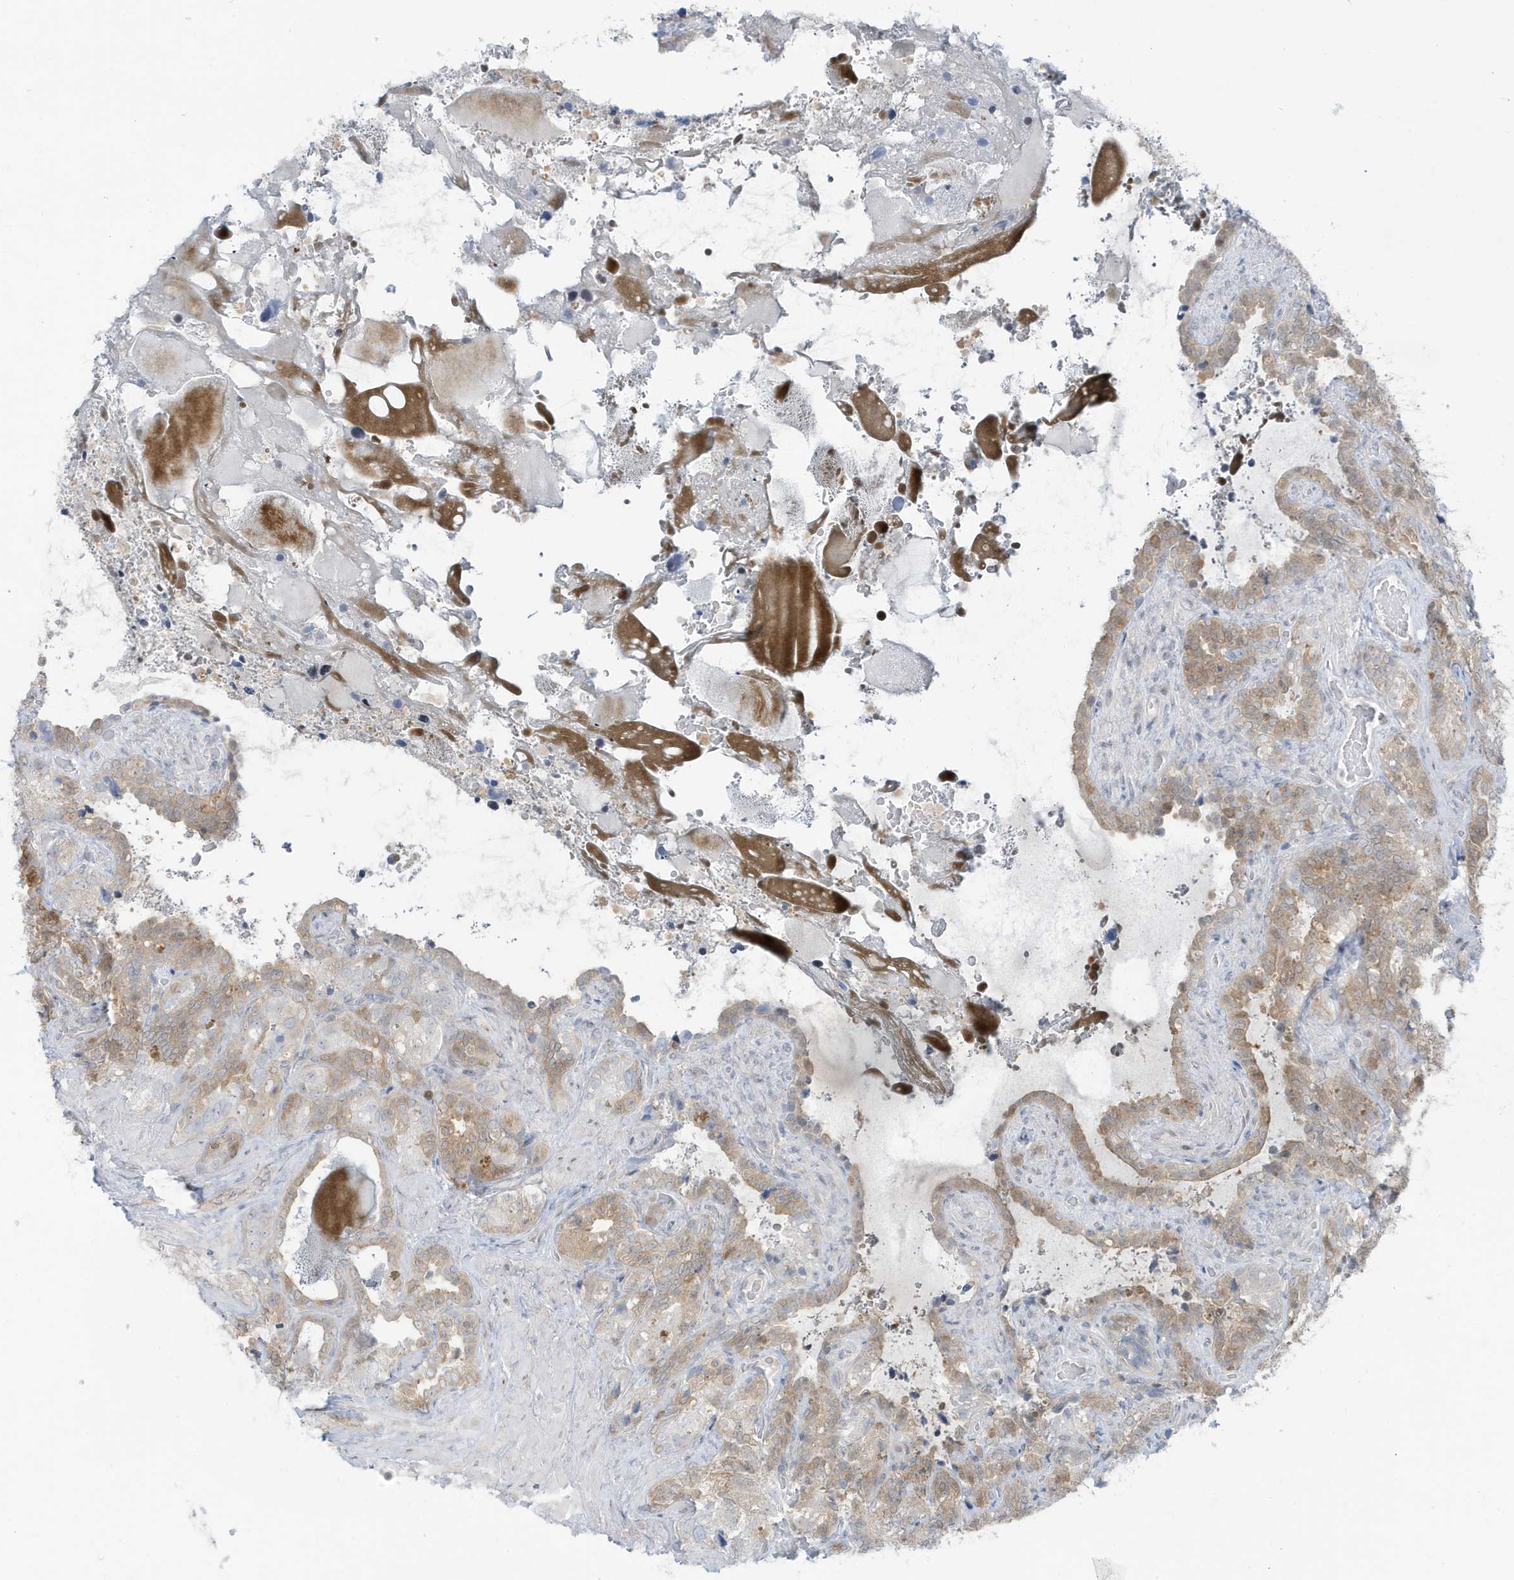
{"staining": {"intensity": "moderate", "quantity": "25%-75%", "location": "cytoplasmic/membranous,nuclear"}, "tissue": "seminal vesicle", "cell_type": "Glandular cells", "image_type": "normal", "snomed": [{"axis": "morphology", "description": "Normal tissue, NOS"}, {"axis": "topography", "description": "Seminal veicle"}, {"axis": "topography", "description": "Peripheral nerve tissue"}], "caption": "Seminal vesicle stained with a brown dye reveals moderate cytoplasmic/membranous,nuclear positive expression in about 25%-75% of glandular cells.", "gene": "OGA", "patient": {"sex": "male", "age": 67}}